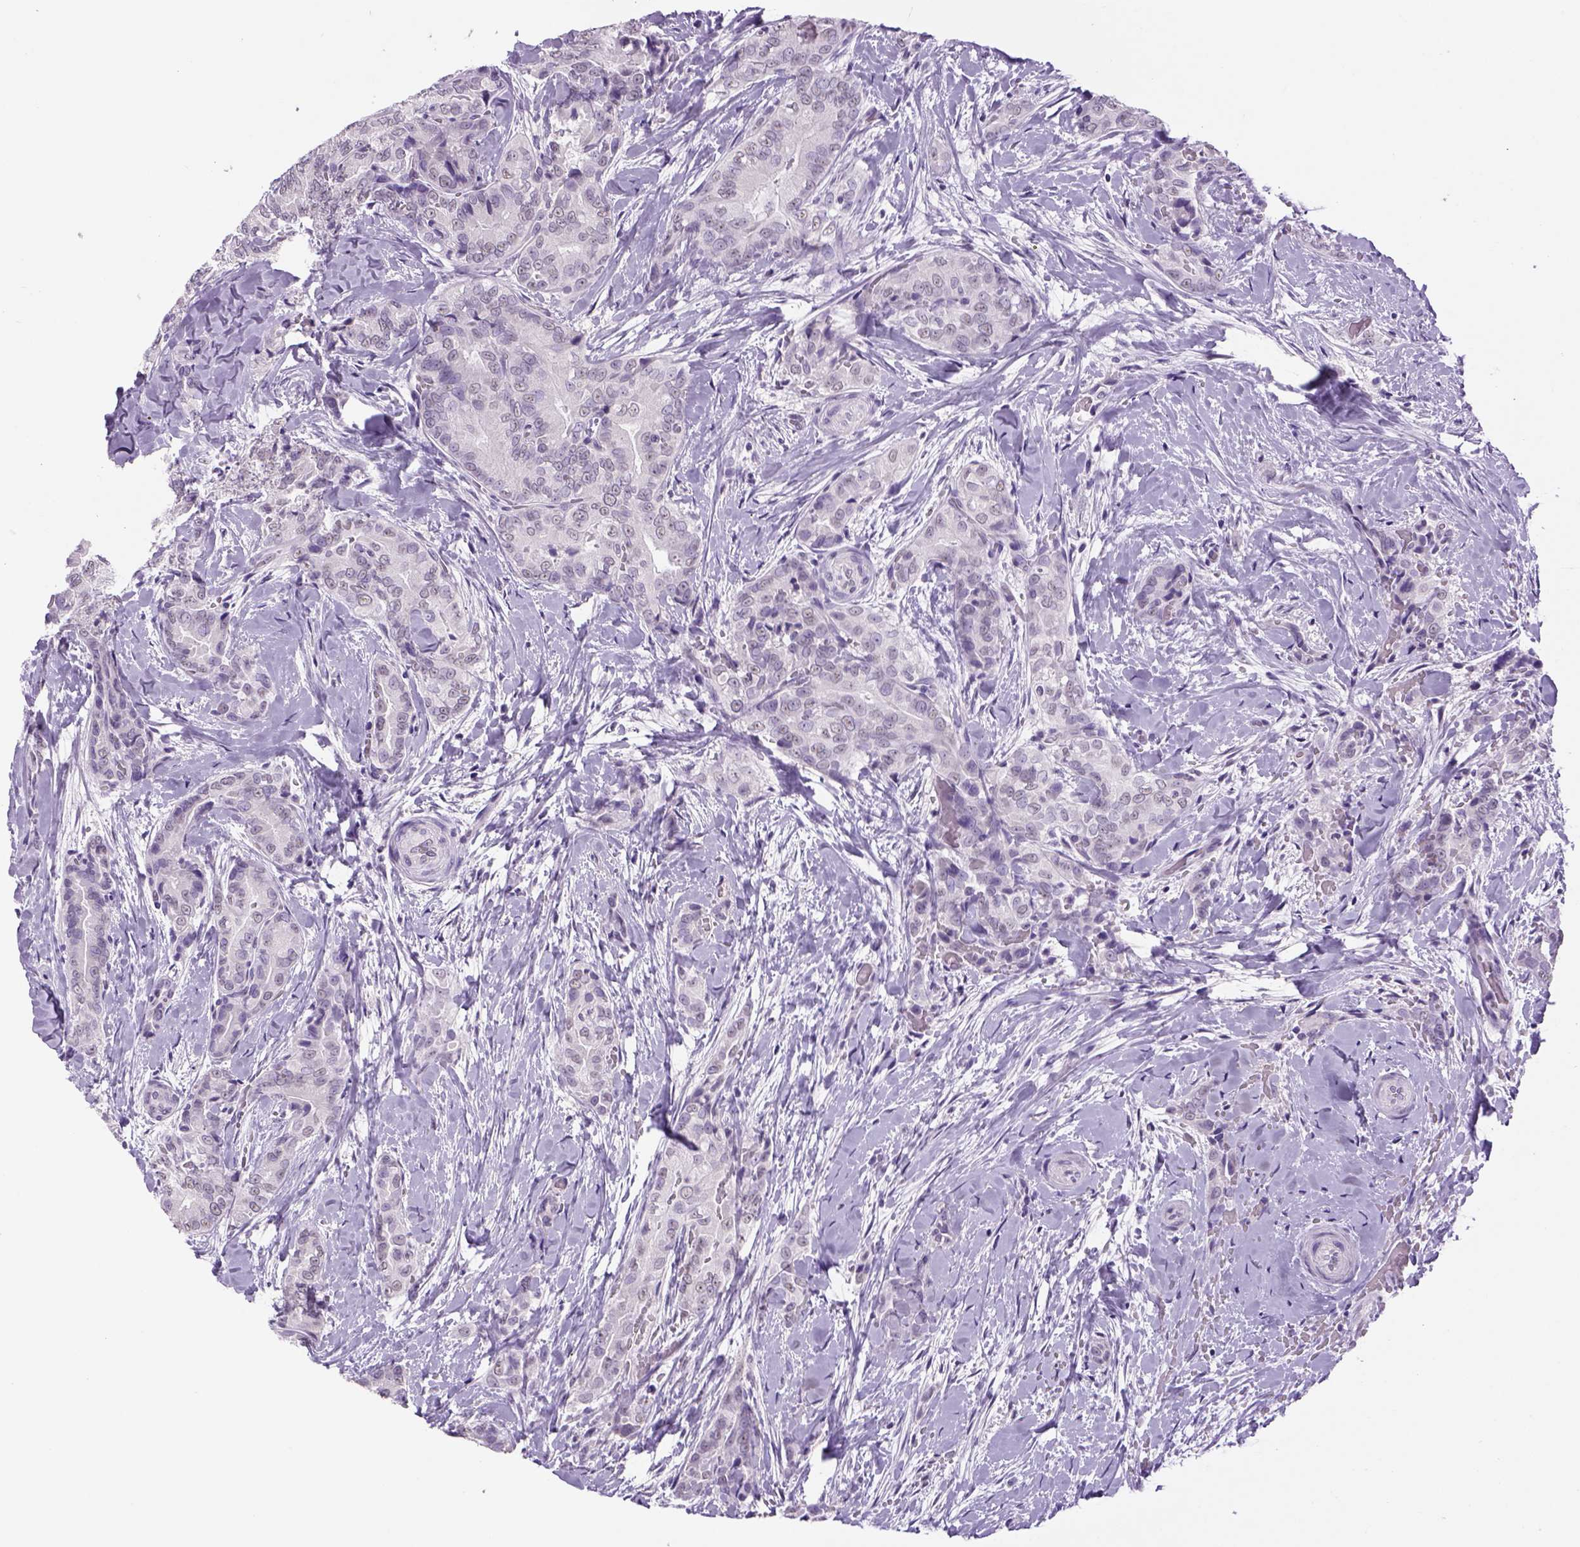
{"staining": {"intensity": "negative", "quantity": "none", "location": "none"}, "tissue": "thyroid cancer", "cell_type": "Tumor cells", "image_type": "cancer", "snomed": [{"axis": "morphology", "description": "Papillary adenocarcinoma, NOS"}, {"axis": "topography", "description": "Thyroid gland"}], "caption": "A micrograph of thyroid papillary adenocarcinoma stained for a protein displays no brown staining in tumor cells.", "gene": "DBH", "patient": {"sex": "male", "age": 61}}